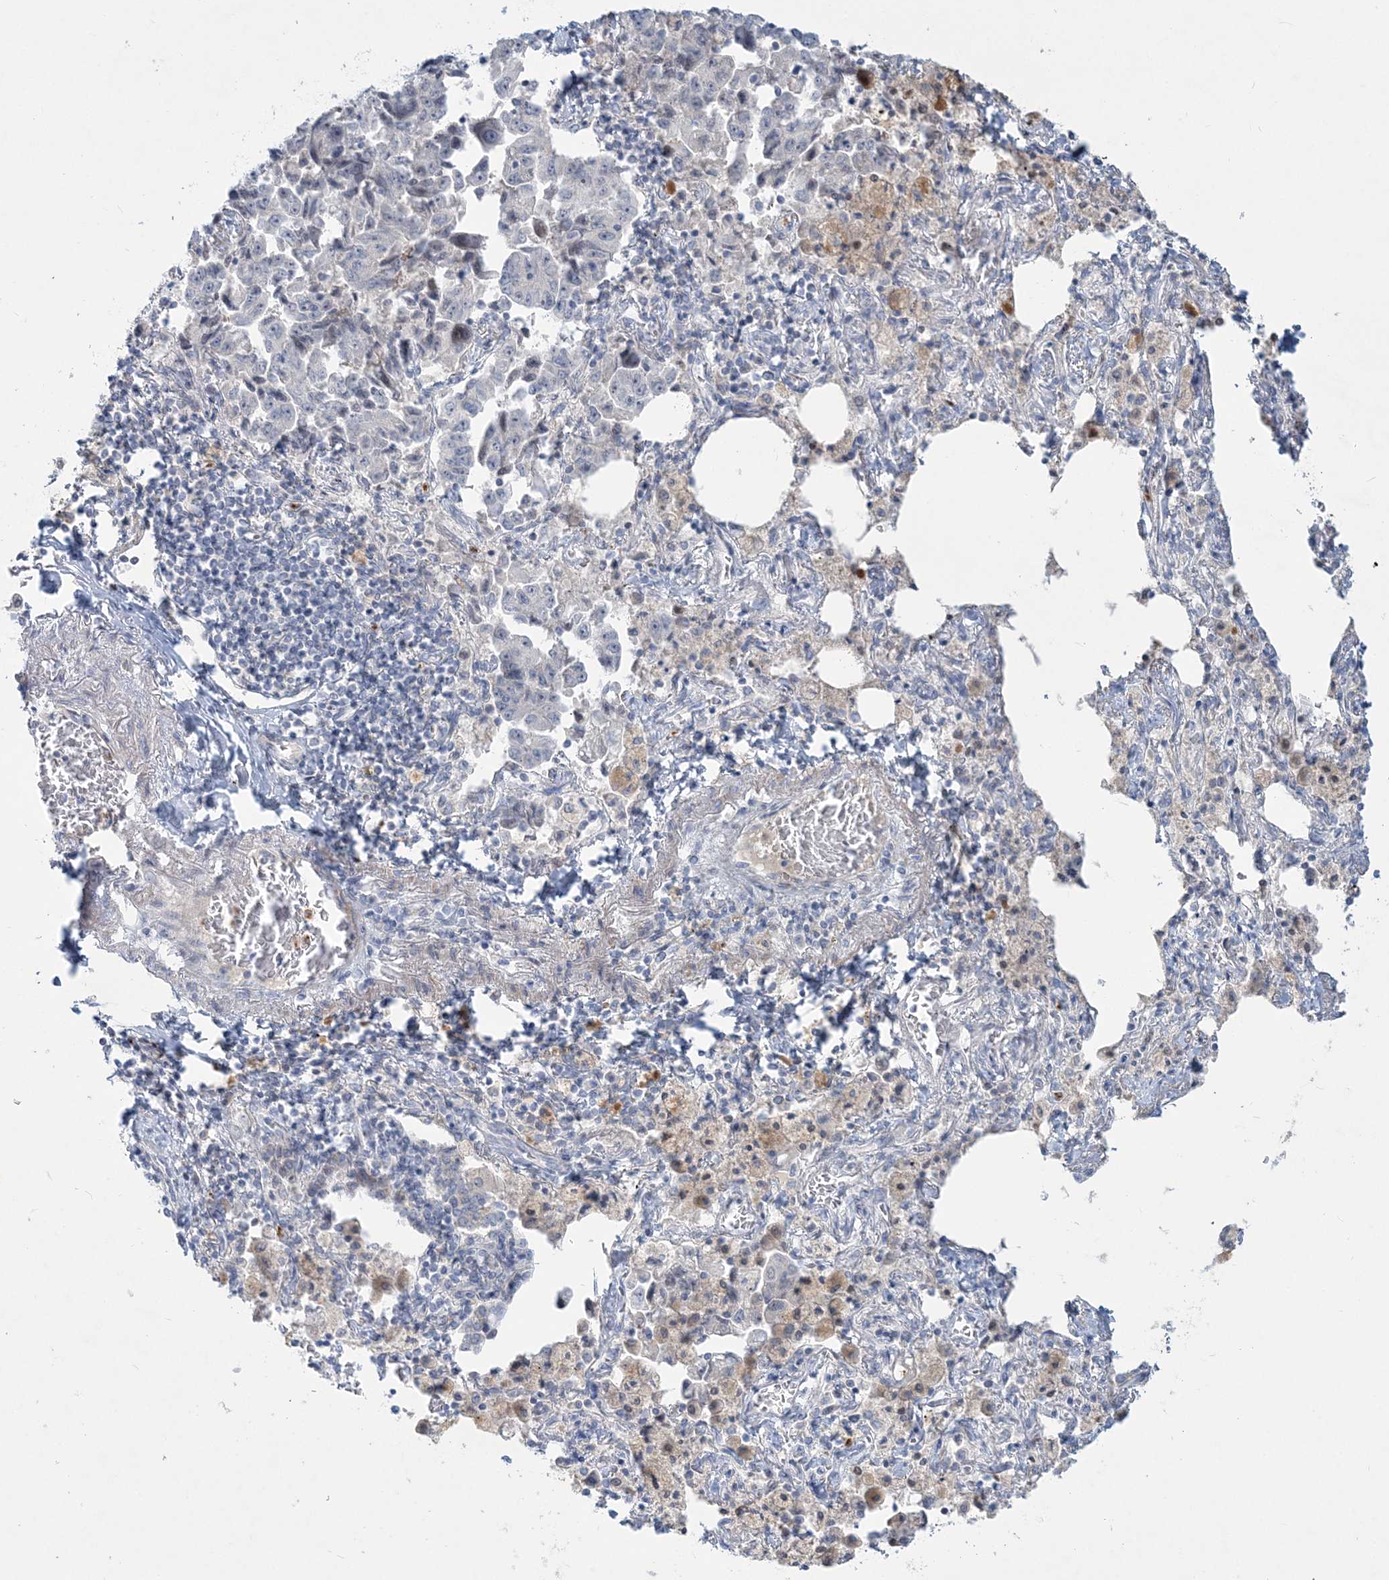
{"staining": {"intensity": "negative", "quantity": "none", "location": "none"}, "tissue": "lung cancer", "cell_type": "Tumor cells", "image_type": "cancer", "snomed": [{"axis": "morphology", "description": "Adenocarcinoma, NOS"}, {"axis": "topography", "description": "Lung"}], "caption": "There is no significant staining in tumor cells of lung adenocarcinoma.", "gene": "DNAH5", "patient": {"sex": "female", "age": 51}}